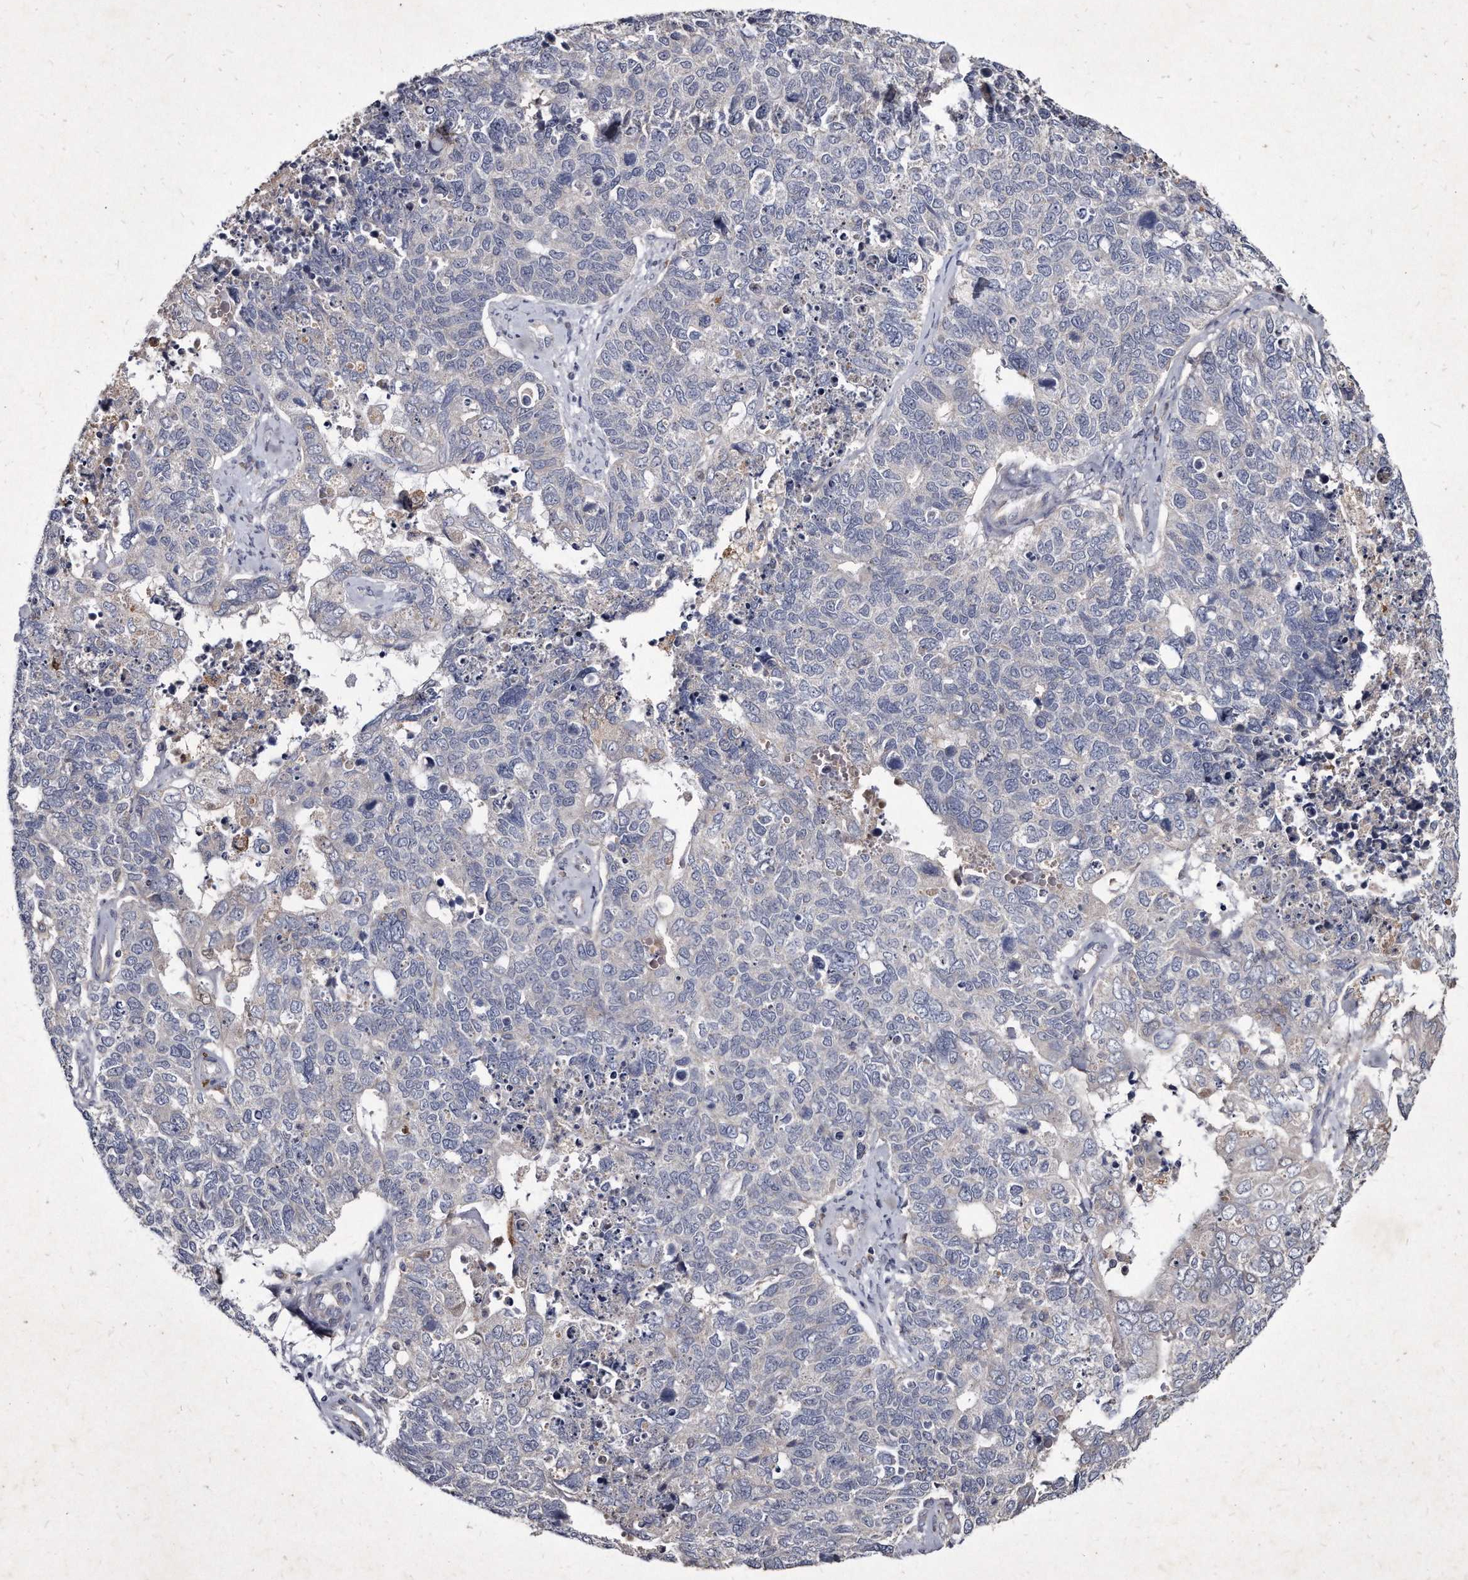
{"staining": {"intensity": "negative", "quantity": "none", "location": "none"}, "tissue": "cervical cancer", "cell_type": "Tumor cells", "image_type": "cancer", "snomed": [{"axis": "morphology", "description": "Squamous cell carcinoma, NOS"}, {"axis": "topography", "description": "Cervix"}], "caption": "Squamous cell carcinoma (cervical) was stained to show a protein in brown. There is no significant expression in tumor cells. (Stains: DAB (3,3'-diaminobenzidine) immunohistochemistry with hematoxylin counter stain, Microscopy: brightfield microscopy at high magnification).", "gene": "KLHDC3", "patient": {"sex": "female", "age": 63}}